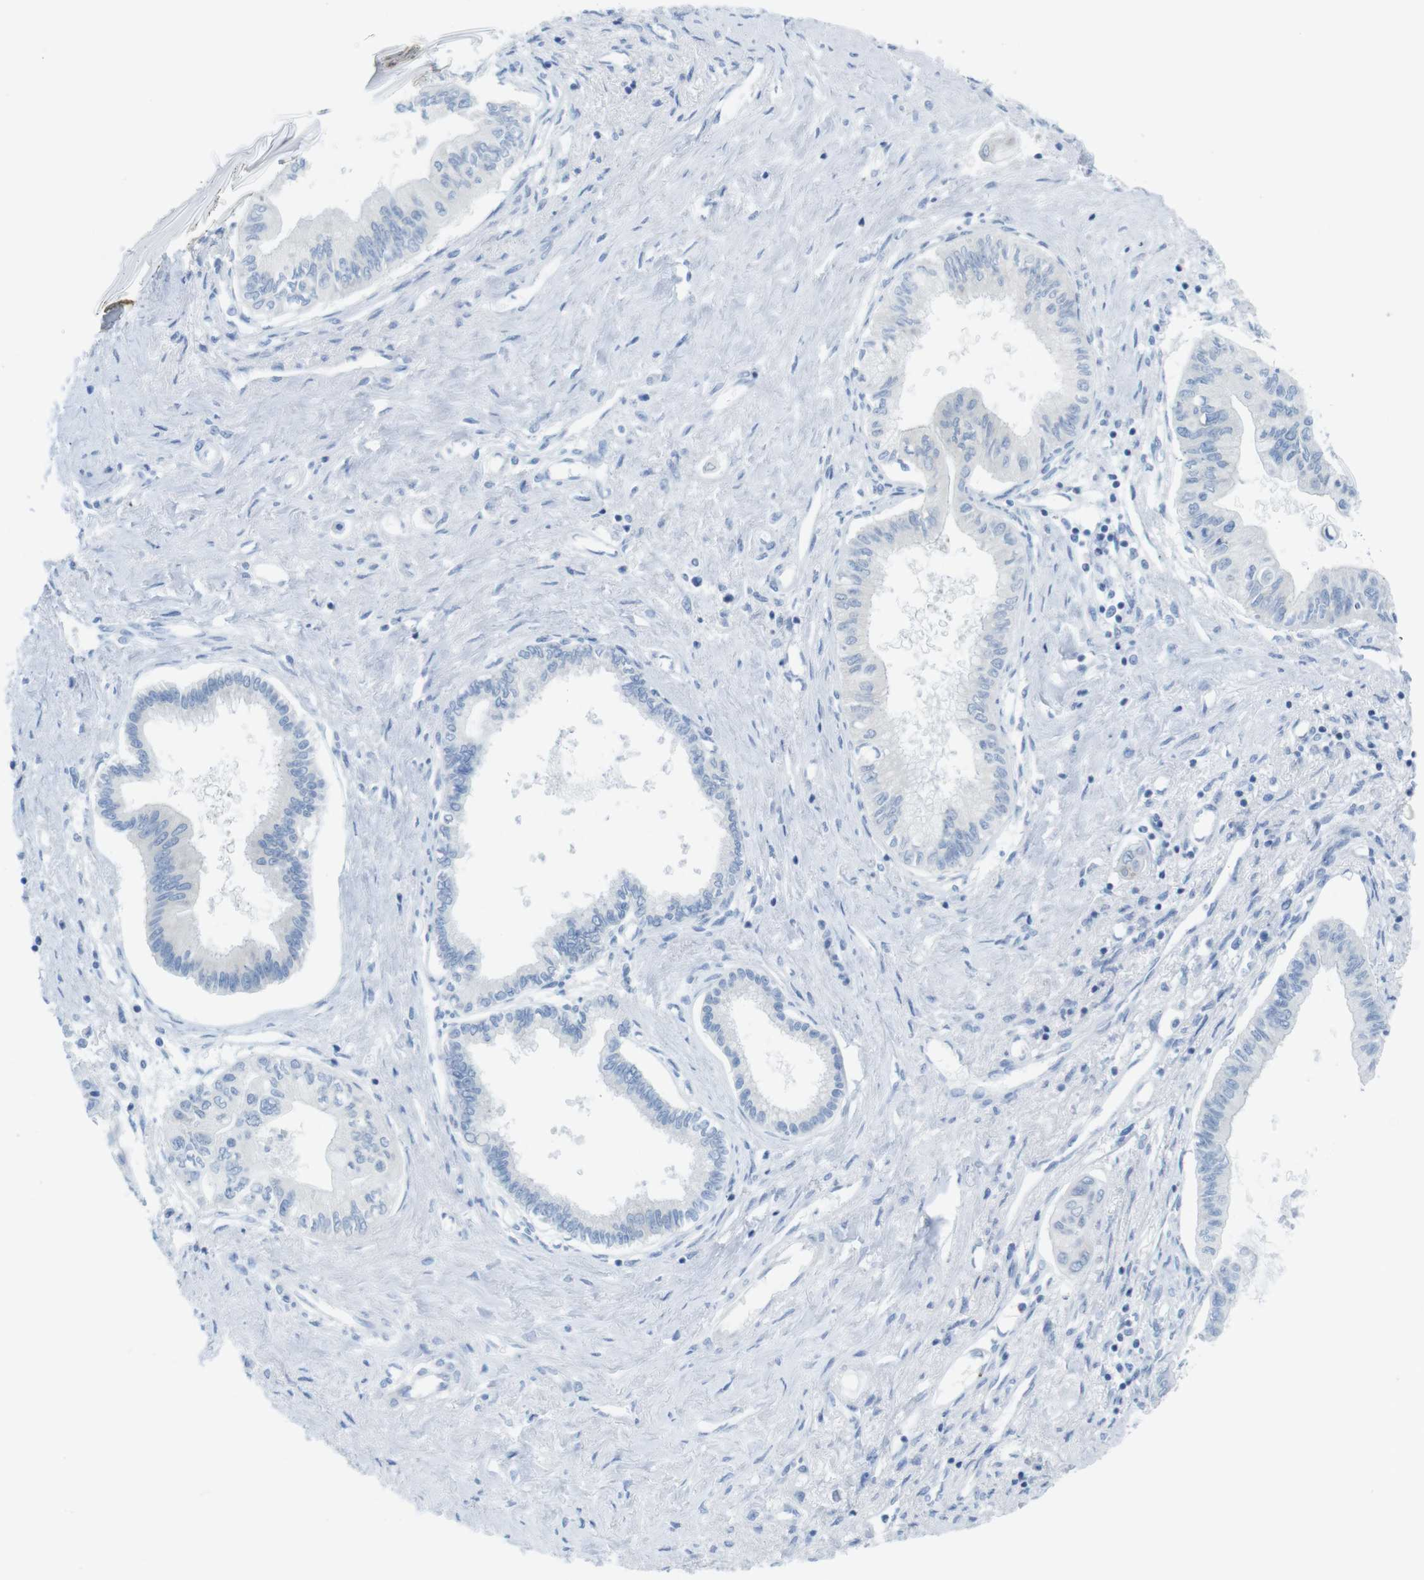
{"staining": {"intensity": "negative", "quantity": "none", "location": "none"}, "tissue": "pancreatic cancer", "cell_type": "Tumor cells", "image_type": "cancer", "snomed": [{"axis": "morphology", "description": "Adenocarcinoma, NOS"}, {"axis": "topography", "description": "Pancreas"}], "caption": "High magnification brightfield microscopy of pancreatic adenocarcinoma stained with DAB (brown) and counterstained with hematoxylin (blue): tumor cells show no significant expression.", "gene": "ASIC5", "patient": {"sex": "female", "age": 77}}